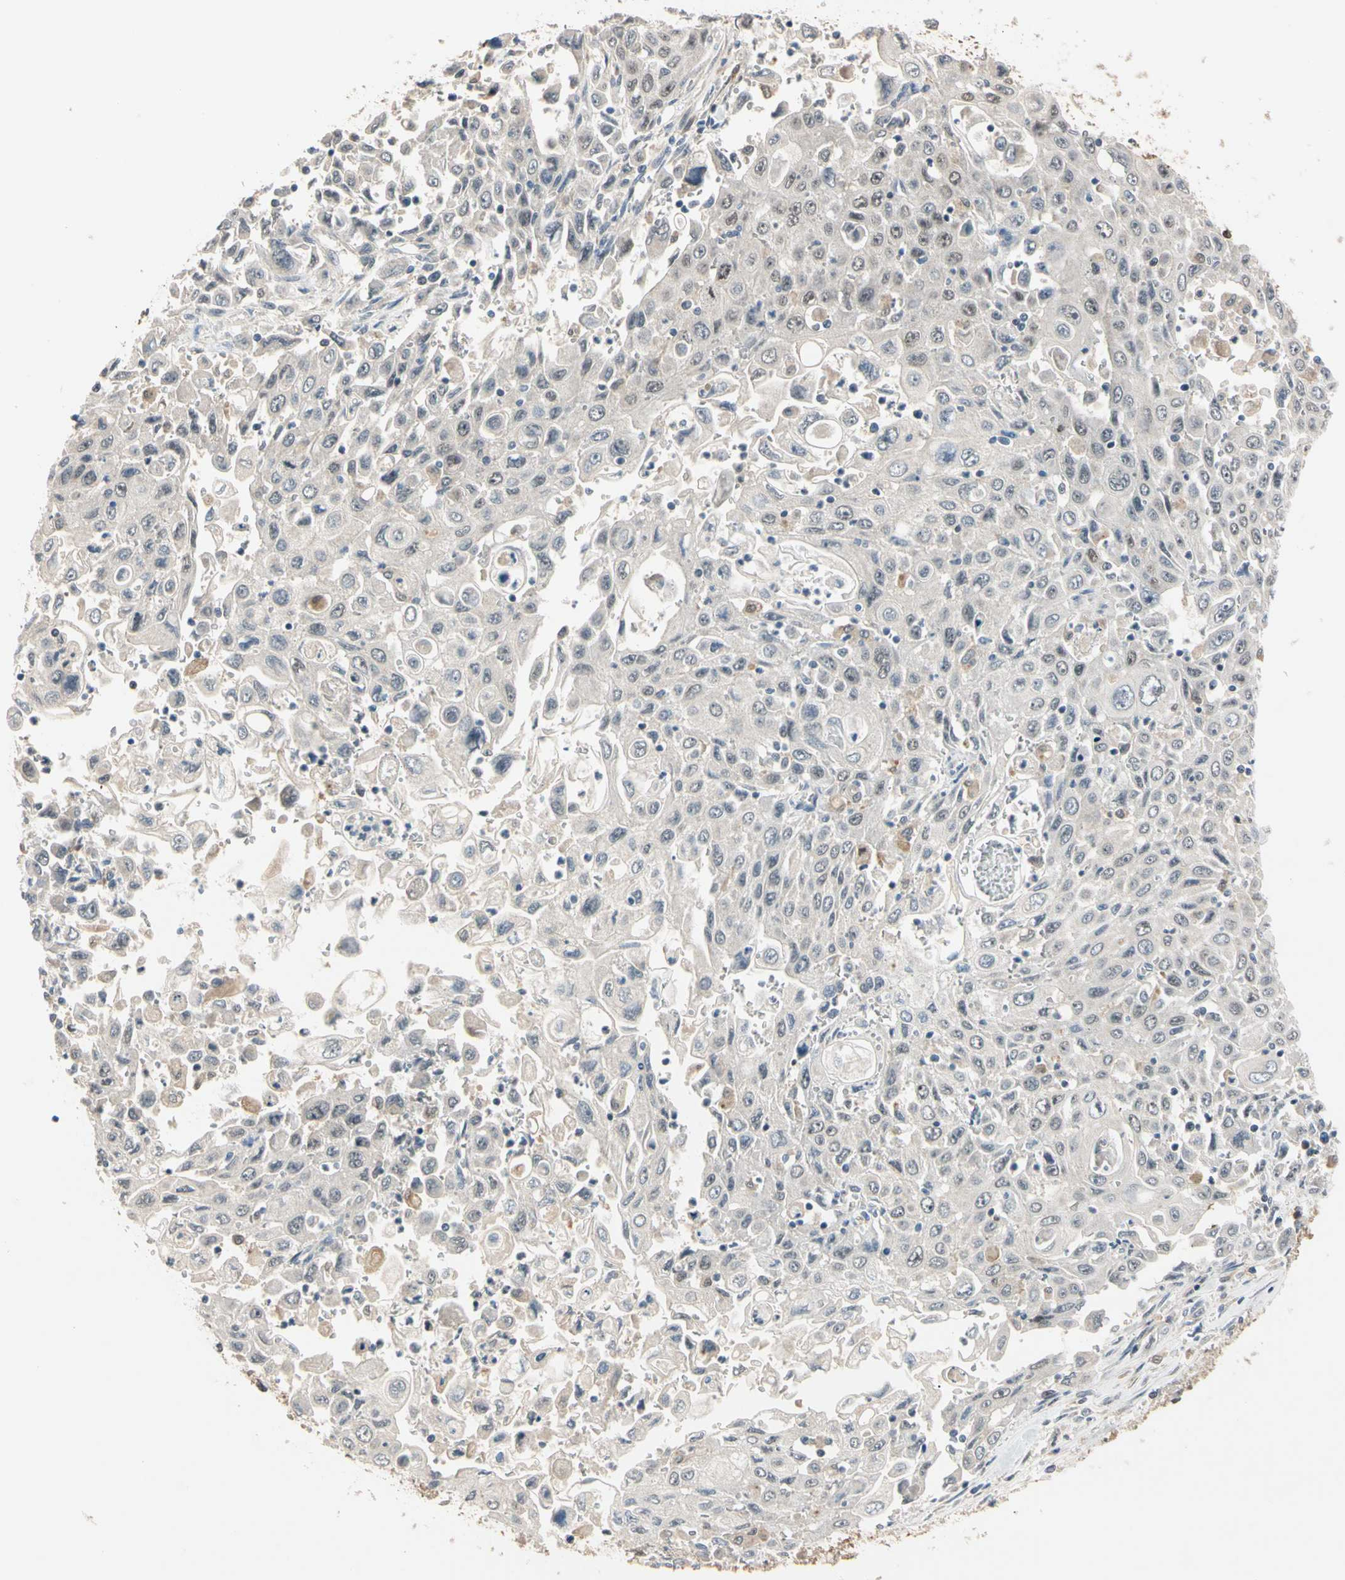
{"staining": {"intensity": "weak", "quantity": "<25%", "location": "cytoplasmic/membranous,nuclear"}, "tissue": "pancreatic cancer", "cell_type": "Tumor cells", "image_type": "cancer", "snomed": [{"axis": "morphology", "description": "Adenocarcinoma, NOS"}, {"axis": "topography", "description": "Pancreas"}], "caption": "An image of human pancreatic cancer (adenocarcinoma) is negative for staining in tumor cells.", "gene": "RIOX2", "patient": {"sex": "male", "age": 70}}